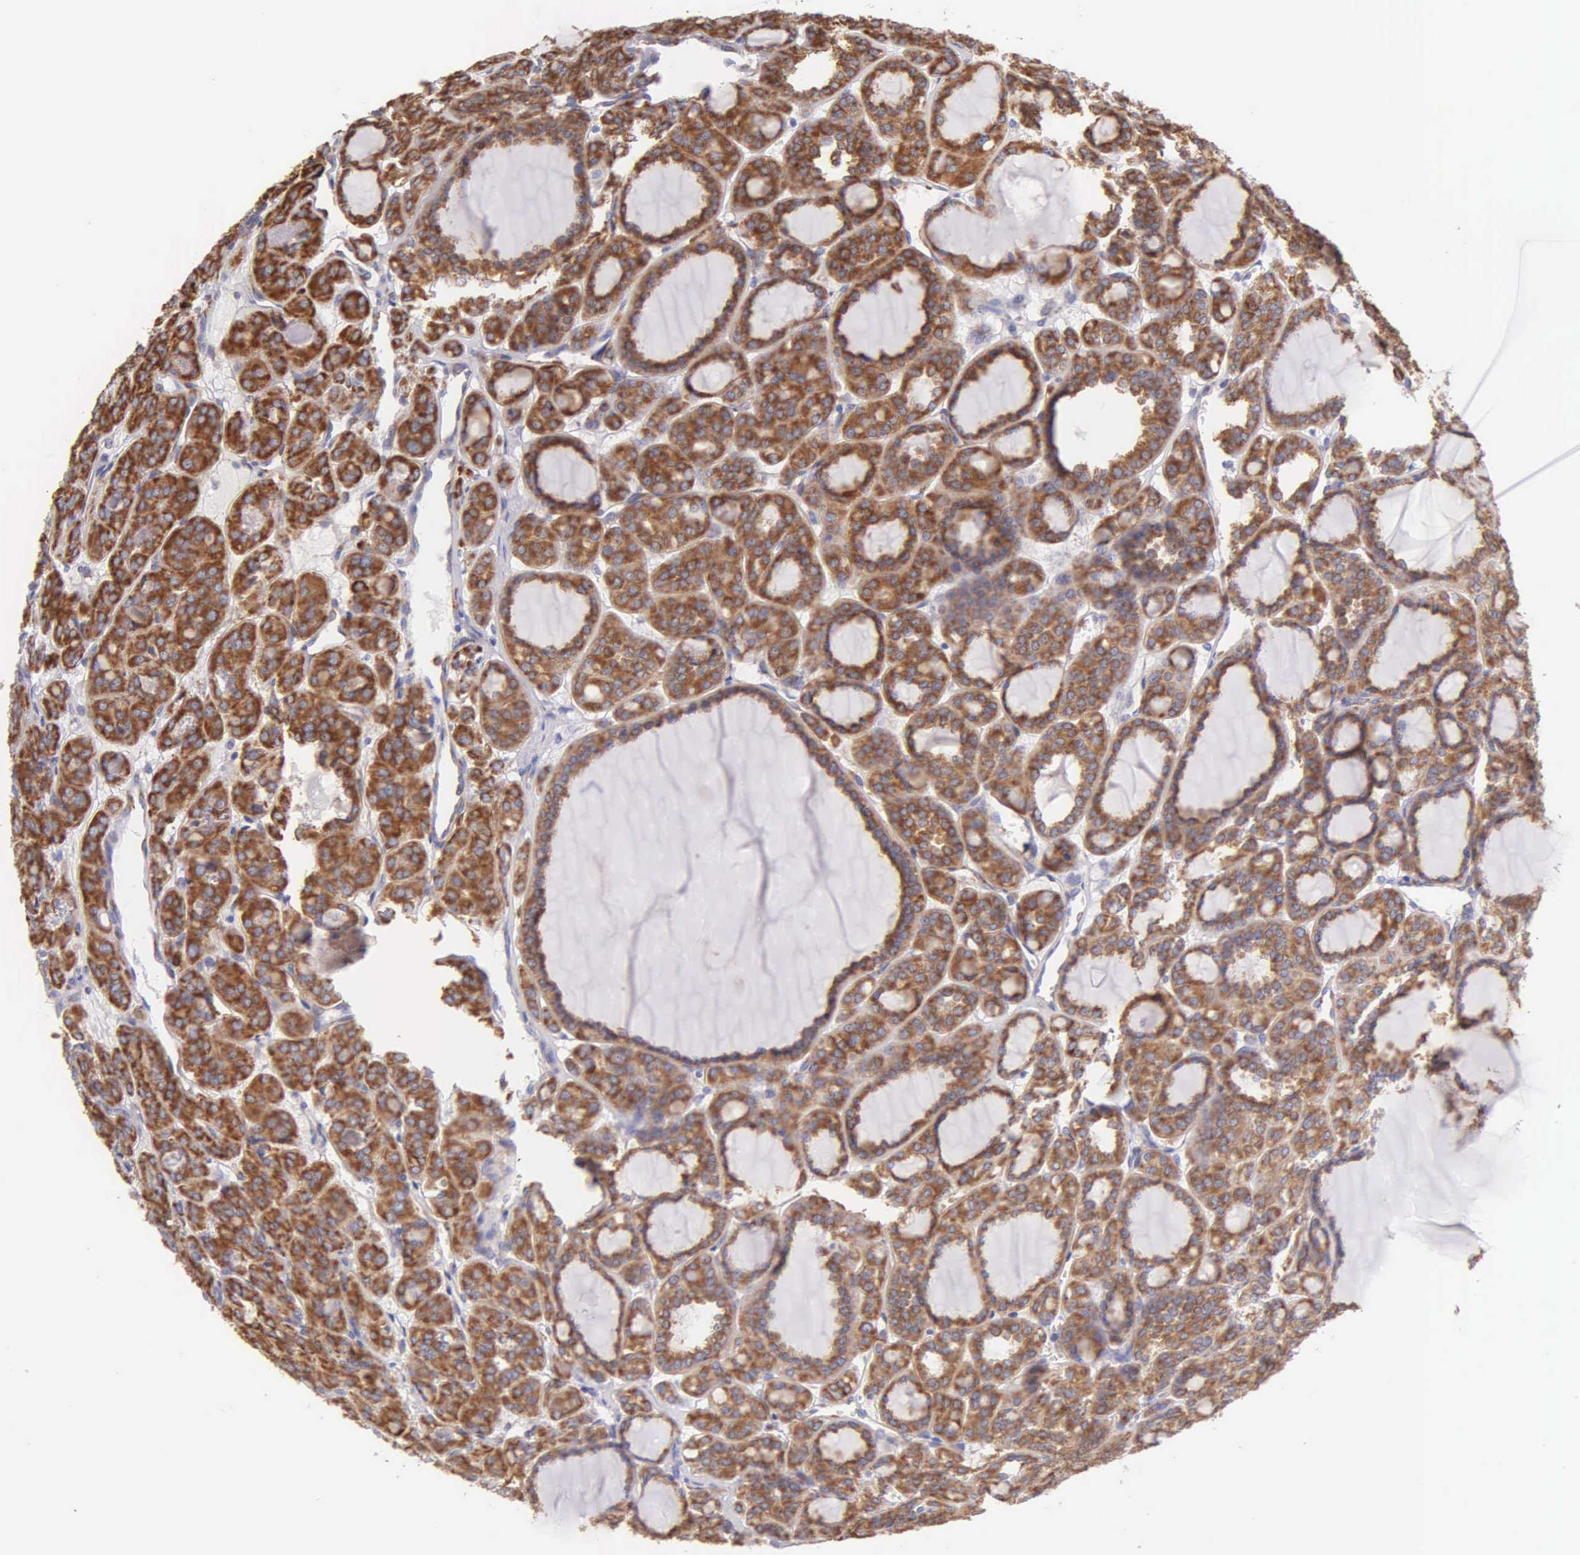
{"staining": {"intensity": "strong", "quantity": ">75%", "location": "cytoplasmic/membranous"}, "tissue": "thyroid cancer", "cell_type": "Tumor cells", "image_type": "cancer", "snomed": [{"axis": "morphology", "description": "Follicular adenoma carcinoma, NOS"}, {"axis": "topography", "description": "Thyroid gland"}], "caption": "Thyroid follicular adenoma carcinoma stained with immunohistochemistry (IHC) displays strong cytoplasmic/membranous expression in about >75% of tumor cells.", "gene": "CKAP4", "patient": {"sex": "female", "age": 71}}